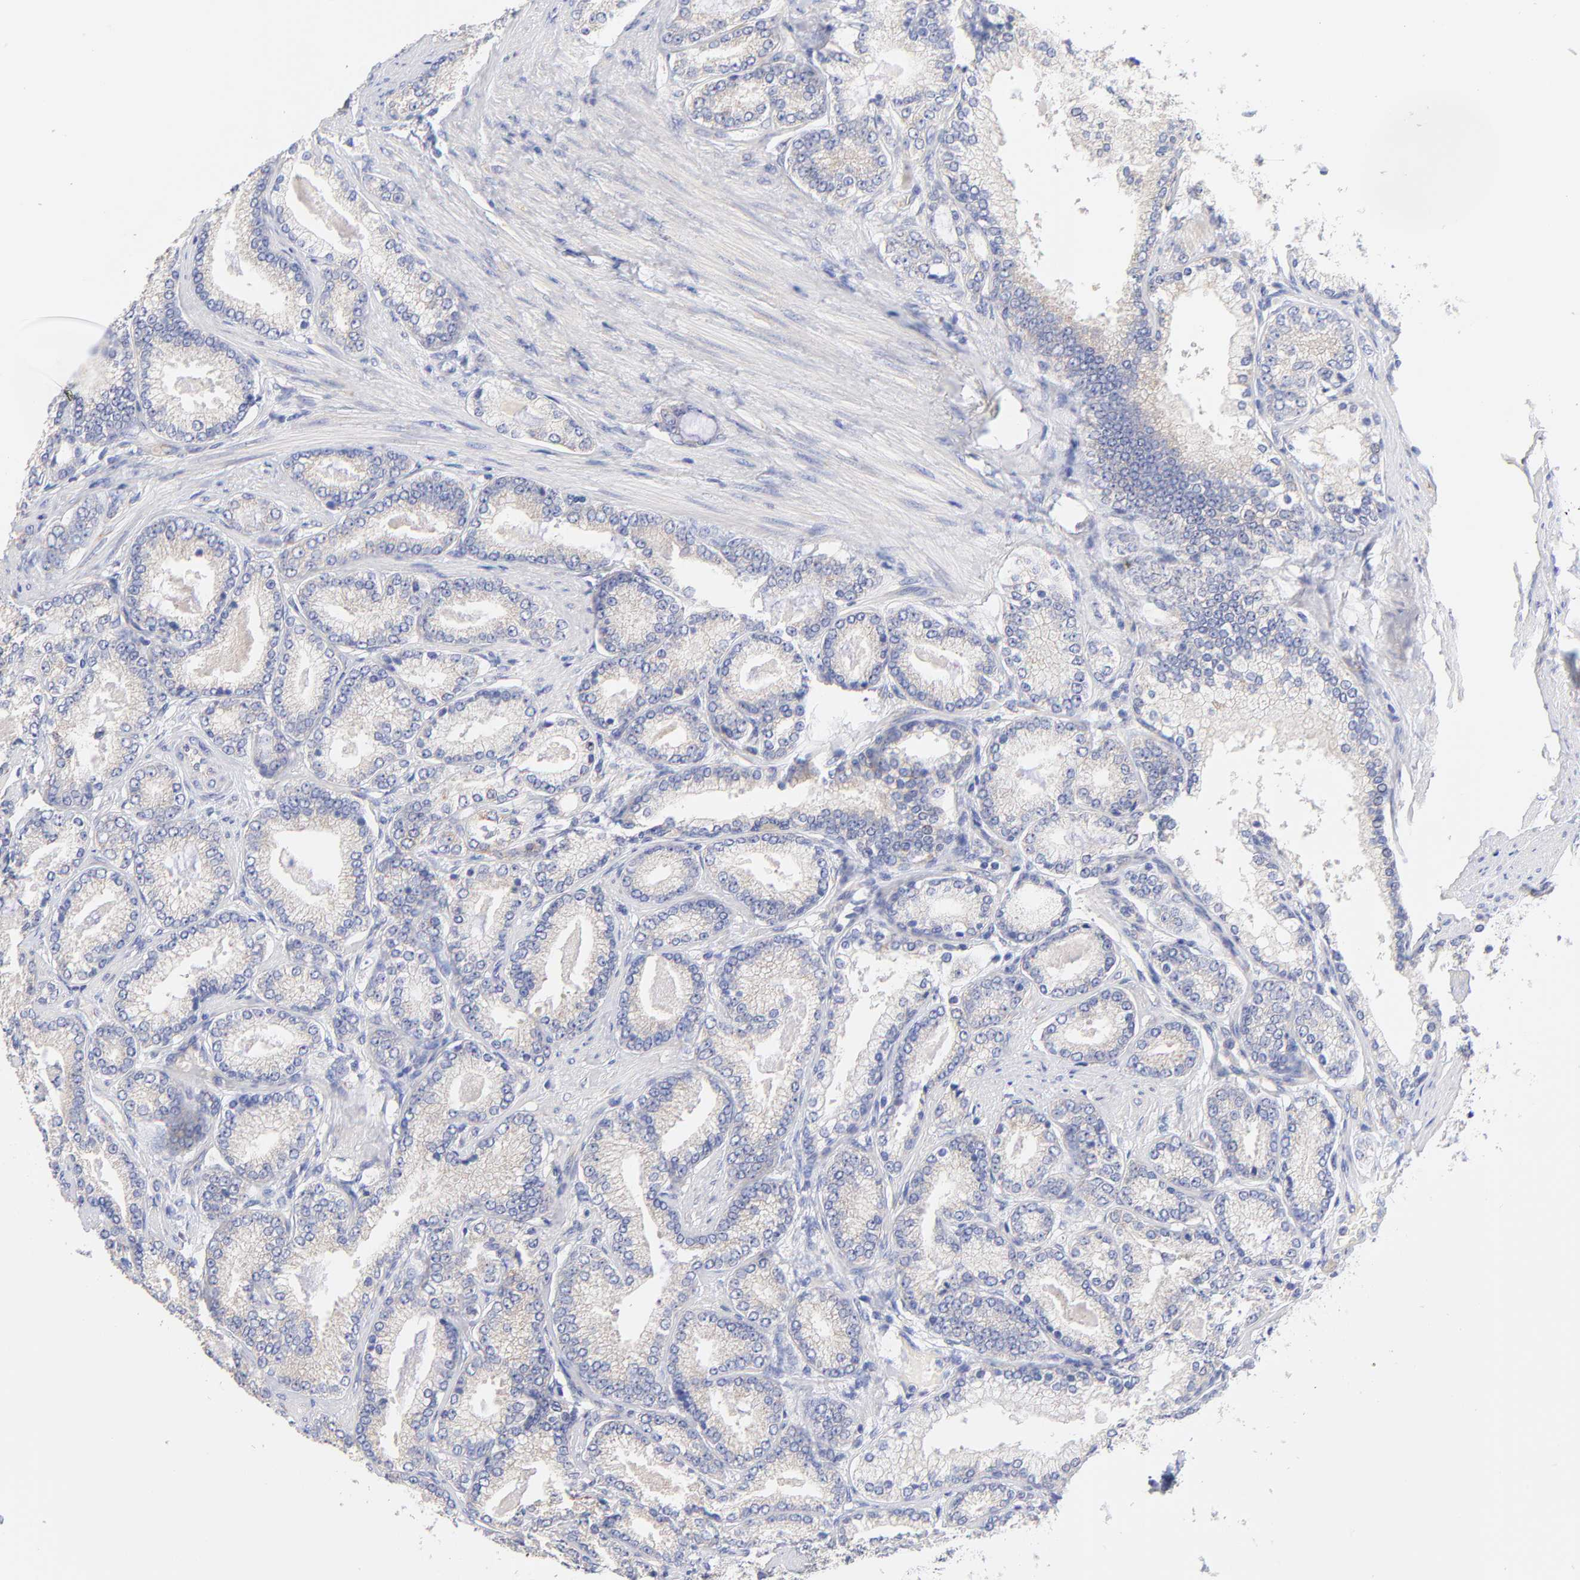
{"staining": {"intensity": "negative", "quantity": "none", "location": "none"}, "tissue": "prostate cancer", "cell_type": "Tumor cells", "image_type": "cancer", "snomed": [{"axis": "morphology", "description": "Adenocarcinoma, Low grade"}, {"axis": "topography", "description": "Prostate"}], "caption": "Tumor cells are negative for brown protein staining in prostate cancer (adenocarcinoma (low-grade)).", "gene": "TNFRSF13C", "patient": {"sex": "male", "age": 71}}